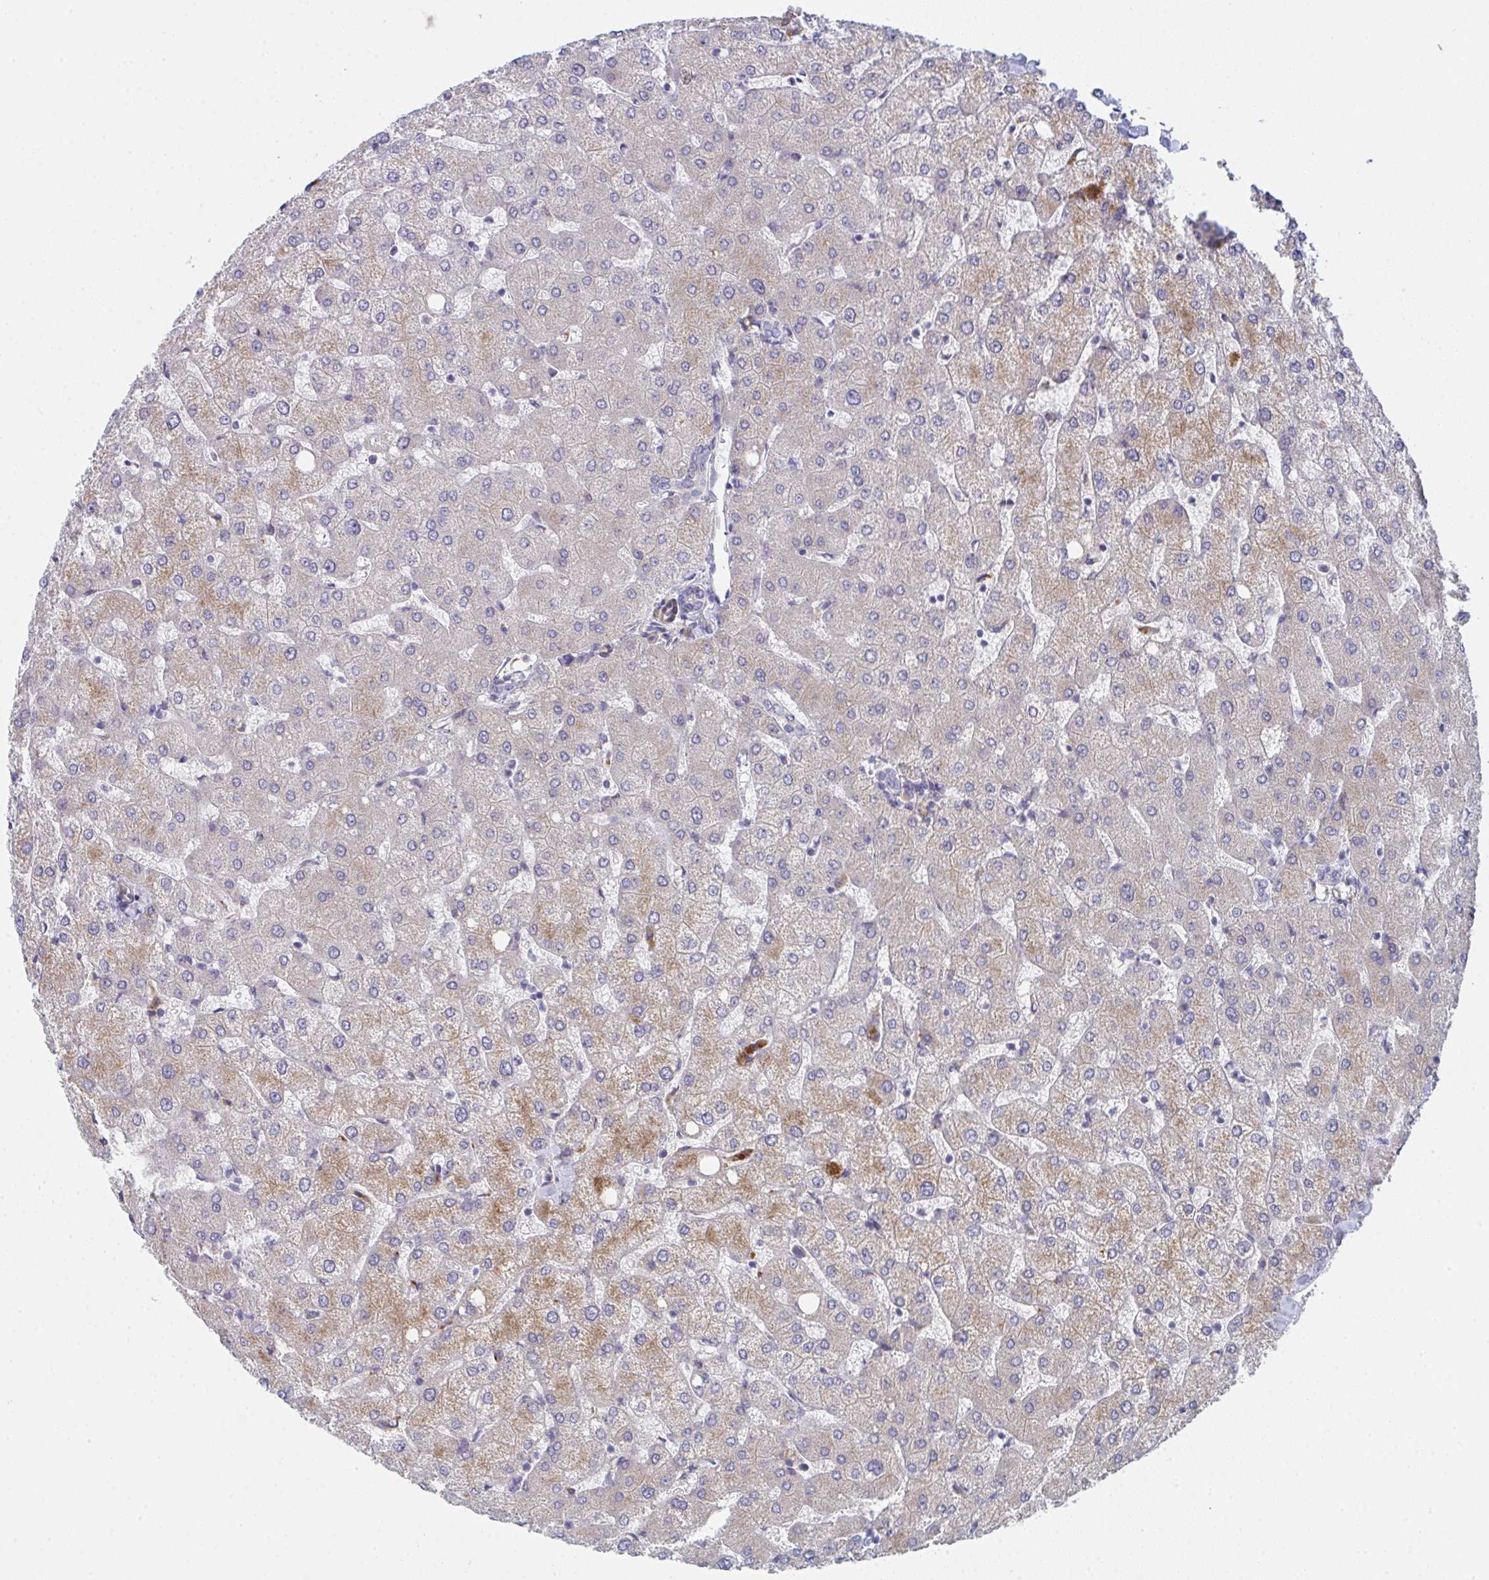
{"staining": {"intensity": "negative", "quantity": "none", "location": "none"}, "tissue": "liver", "cell_type": "Cholangiocytes", "image_type": "normal", "snomed": [{"axis": "morphology", "description": "Normal tissue, NOS"}, {"axis": "topography", "description": "Liver"}], "caption": "A micrograph of human liver is negative for staining in cholangiocytes. The staining is performed using DAB brown chromogen with nuclei counter-stained in using hematoxylin.", "gene": "VWDE", "patient": {"sex": "female", "age": 54}}